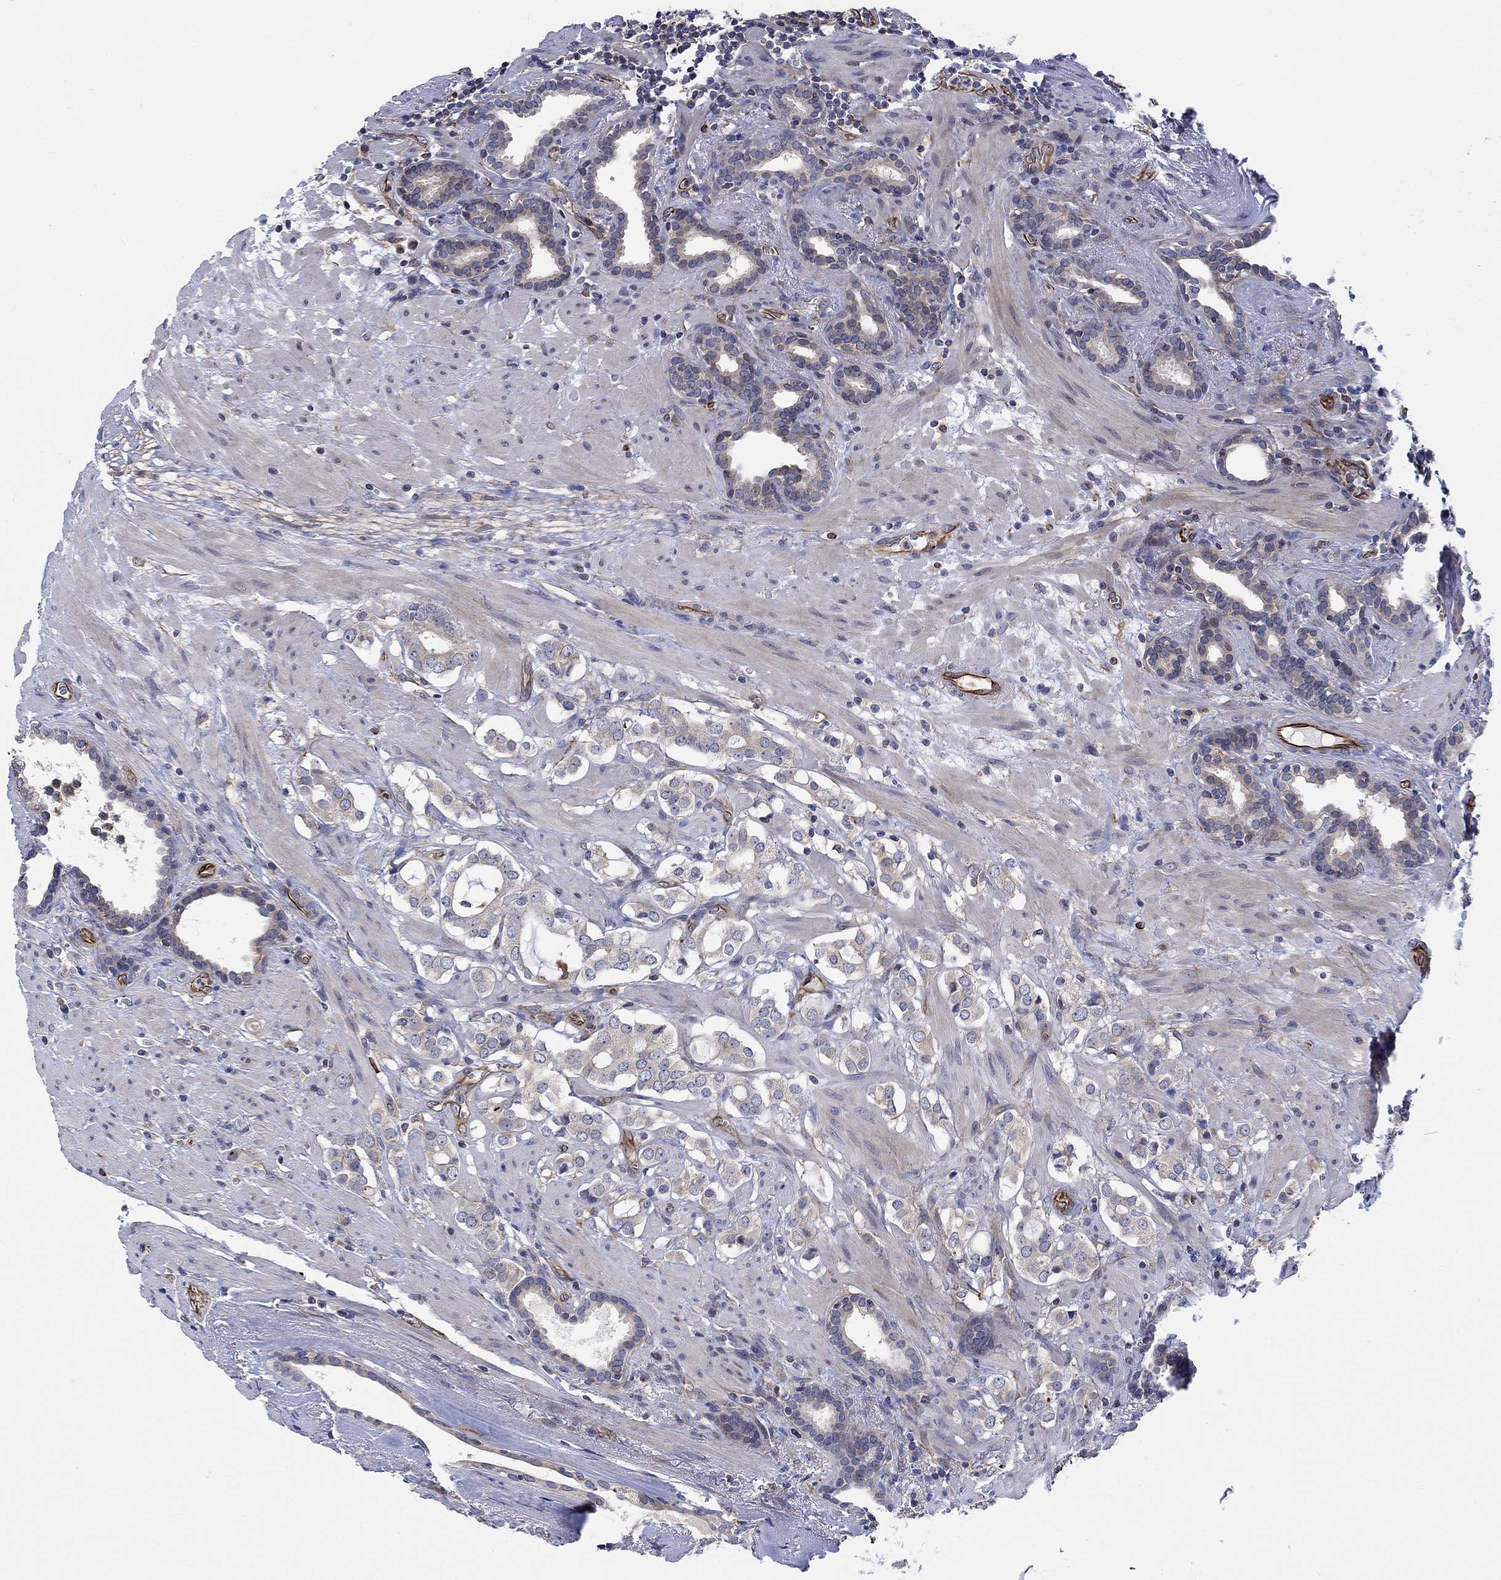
{"staining": {"intensity": "negative", "quantity": "none", "location": "none"}, "tissue": "prostate cancer", "cell_type": "Tumor cells", "image_type": "cancer", "snomed": [{"axis": "morphology", "description": "Adenocarcinoma, NOS"}, {"axis": "topography", "description": "Prostate"}], "caption": "This is a image of IHC staining of prostate adenocarcinoma, which shows no expression in tumor cells.", "gene": "CAMK1D", "patient": {"sex": "male", "age": 66}}